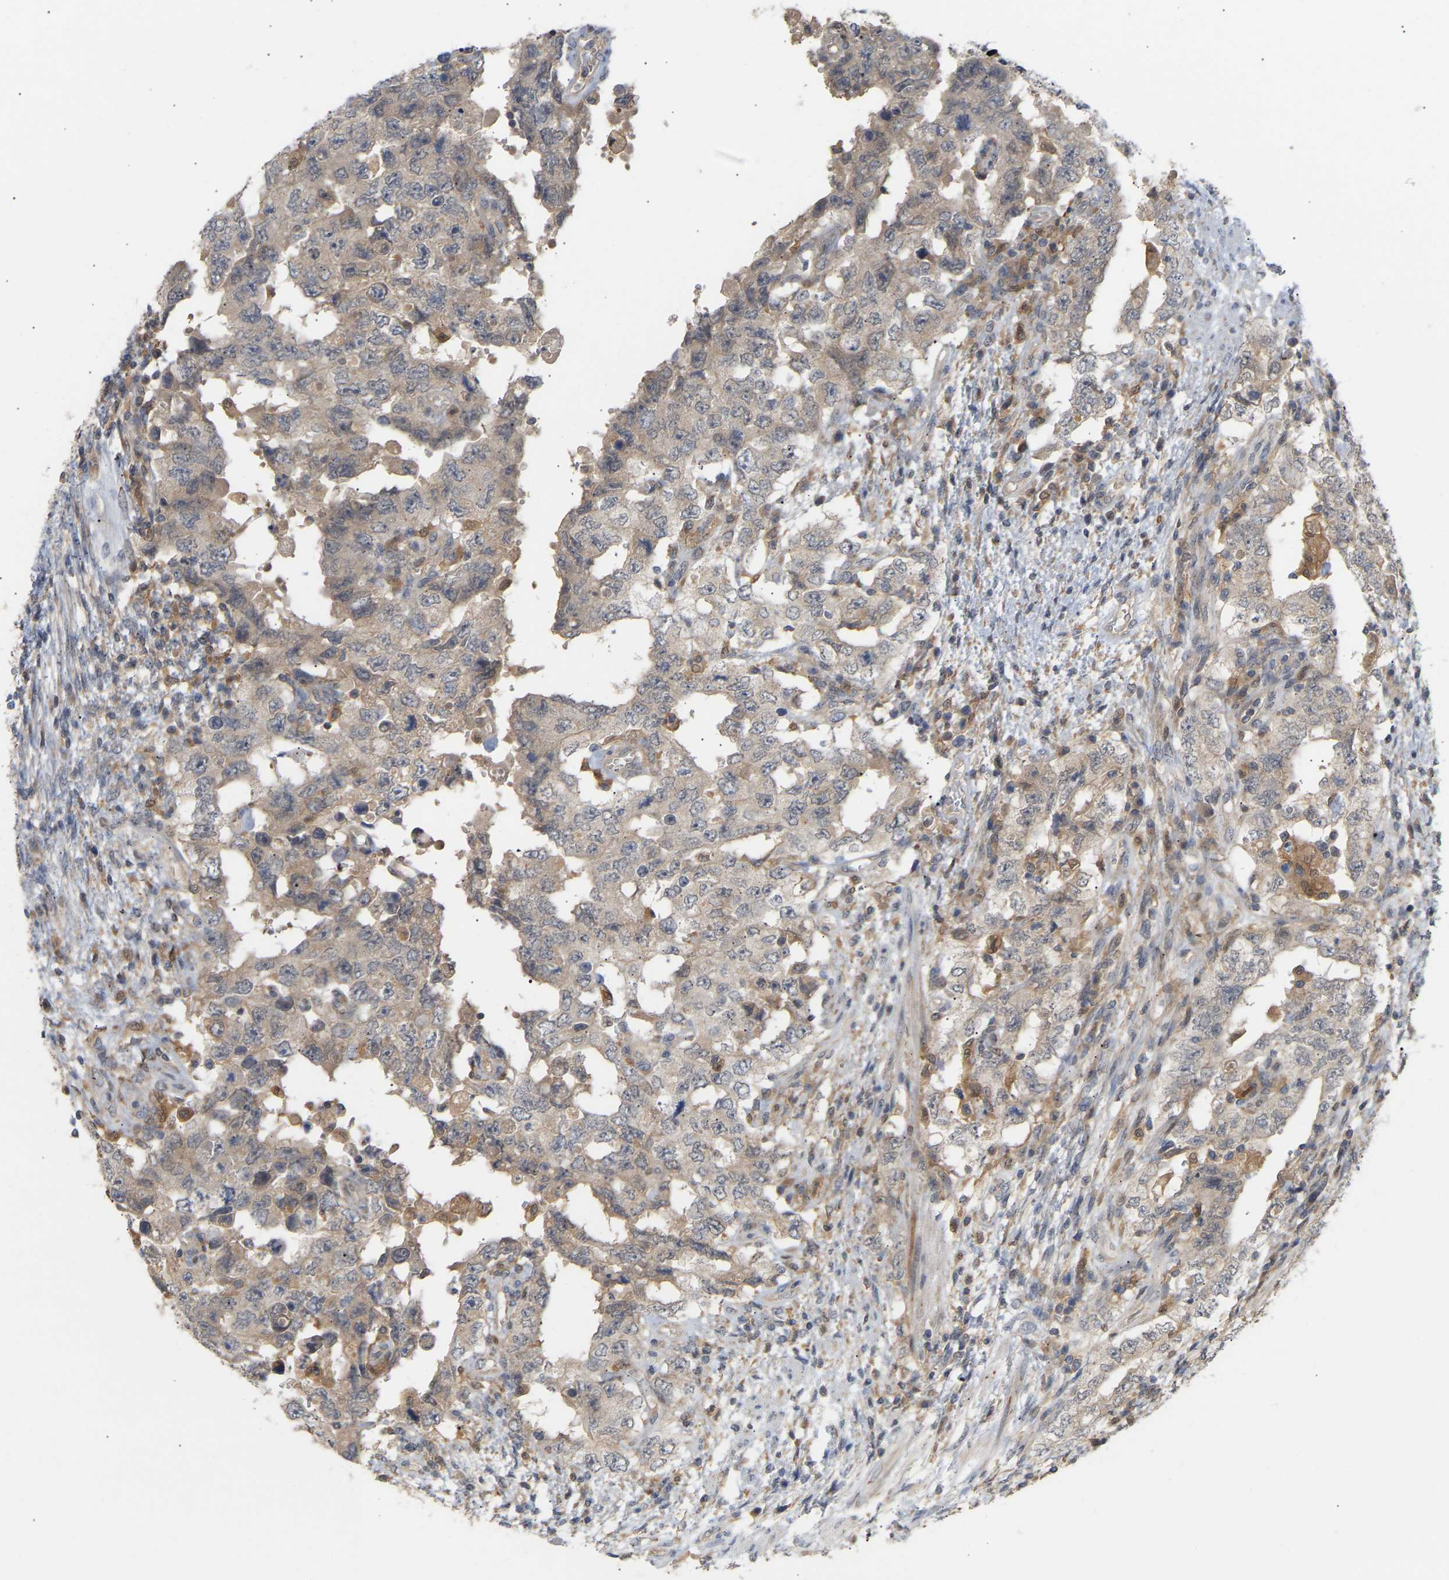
{"staining": {"intensity": "weak", "quantity": "<25%", "location": "cytoplasmic/membranous"}, "tissue": "testis cancer", "cell_type": "Tumor cells", "image_type": "cancer", "snomed": [{"axis": "morphology", "description": "Carcinoma, Embryonal, NOS"}, {"axis": "topography", "description": "Testis"}], "caption": "The histopathology image exhibits no significant positivity in tumor cells of testis cancer (embryonal carcinoma).", "gene": "TPMT", "patient": {"sex": "male", "age": 26}}